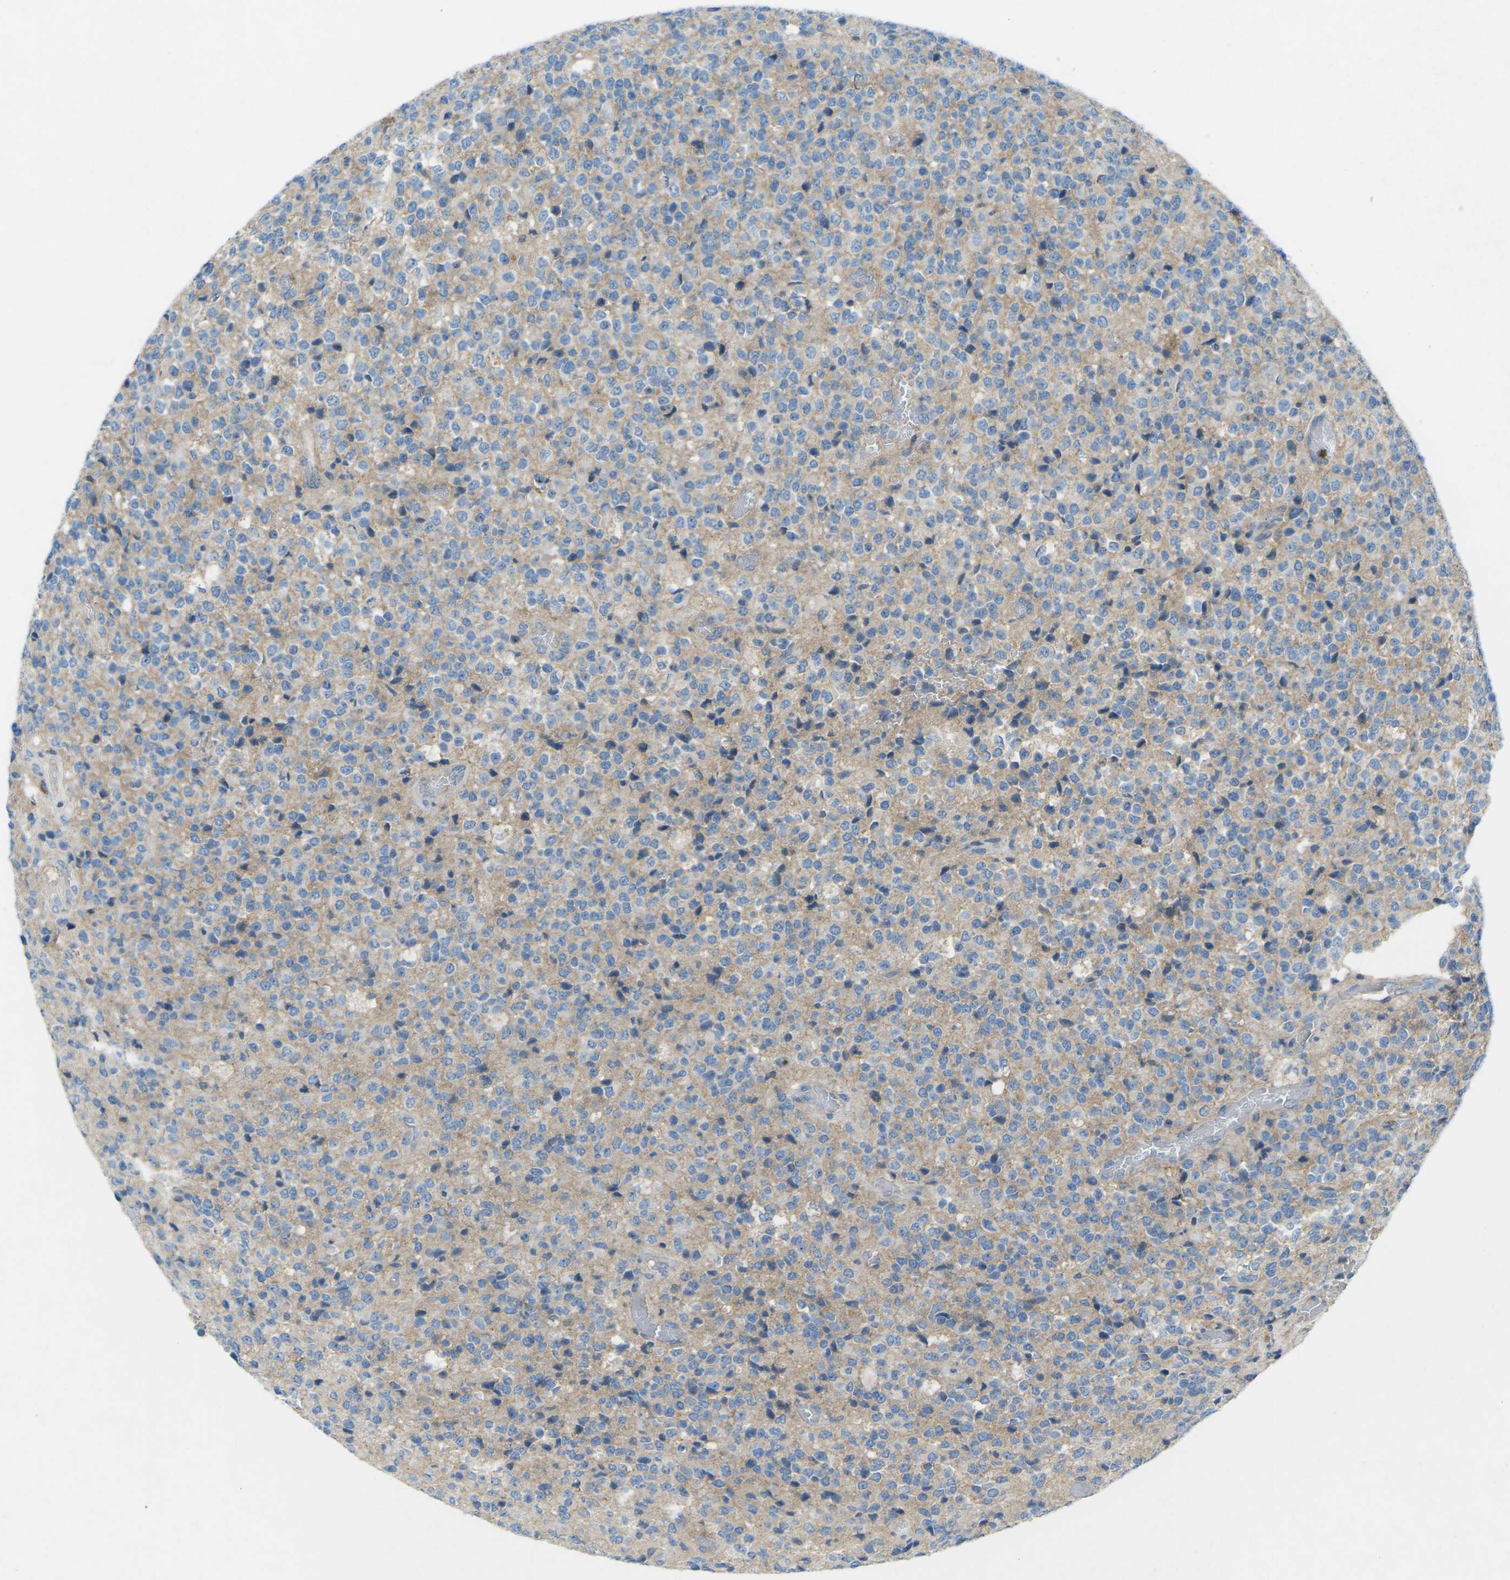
{"staining": {"intensity": "moderate", "quantity": "25%-75%", "location": "cytoplasmic/membranous"}, "tissue": "glioma", "cell_type": "Tumor cells", "image_type": "cancer", "snomed": [{"axis": "morphology", "description": "Glioma, malignant, High grade"}, {"axis": "topography", "description": "pancreas cauda"}], "caption": "The immunohistochemical stain shows moderate cytoplasmic/membranous staining in tumor cells of malignant glioma (high-grade) tissue. The staining is performed using DAB (3,3'-diaminobenzidine) brown chromogen to label protein expression. The nuclei are counter-stained blue using hematoxylin.", "gene": "STK11", "patient": {"sex": "male", "age": 60}}